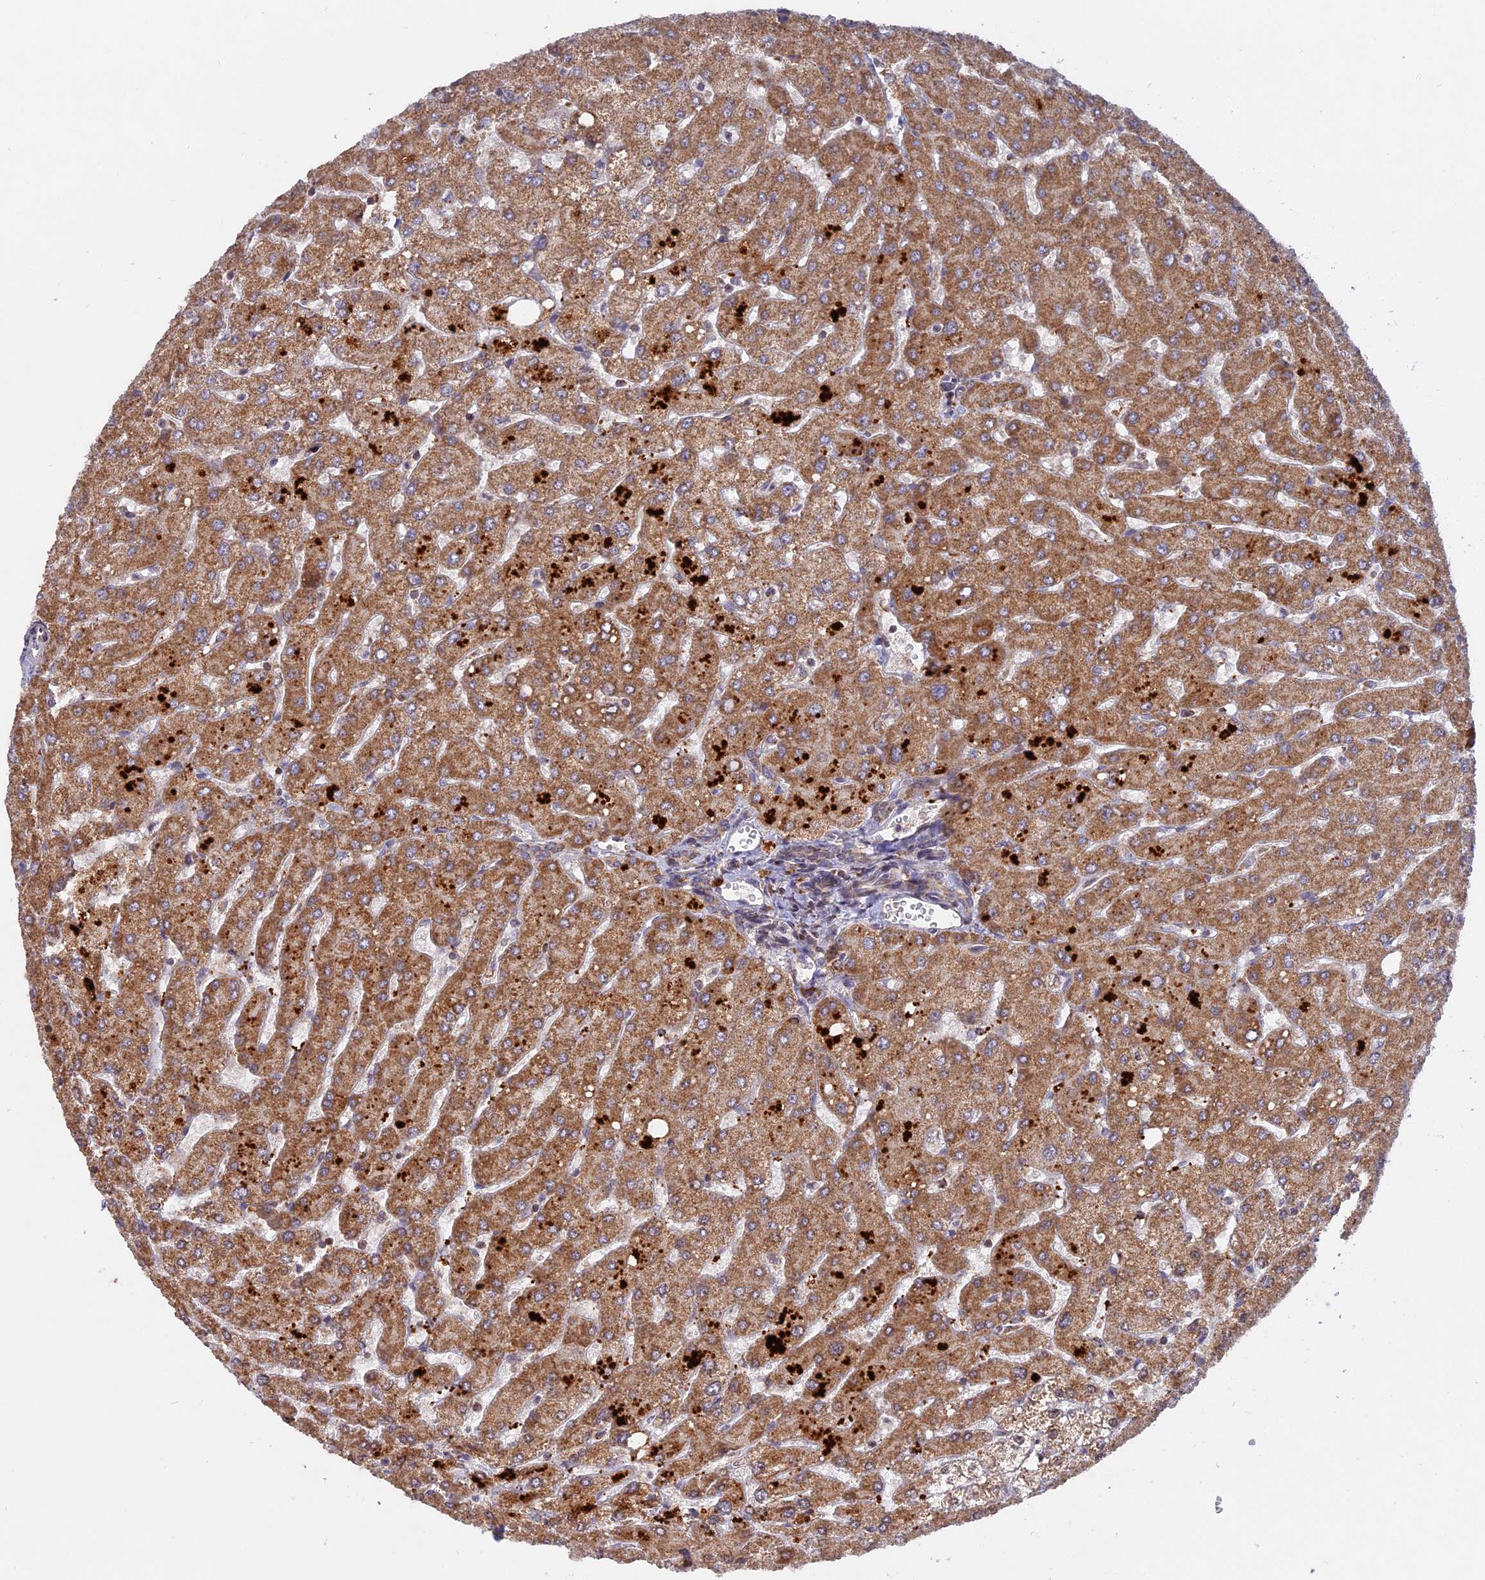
{"staining": {"intensity": "weak", "quantity": "<25%", "location": "cytoplasmic/membranous"}, "tissue": "liver", "cell_type": "Cholangiocytes", "image_type": "normal", "snomed": [{"axis": "morphology", "description": "Normal tissue, NOS"}, {"axis": "topography", "description": "Liver"}], "caption": "DAB (3,3'-diaminobenzidine) immunohistochemical staining of unremarkable human liver demonstrates no significant staining in cholangiocytes.", "gene": "MPV17L", "patient": {"sex": "male", "age": 55}}